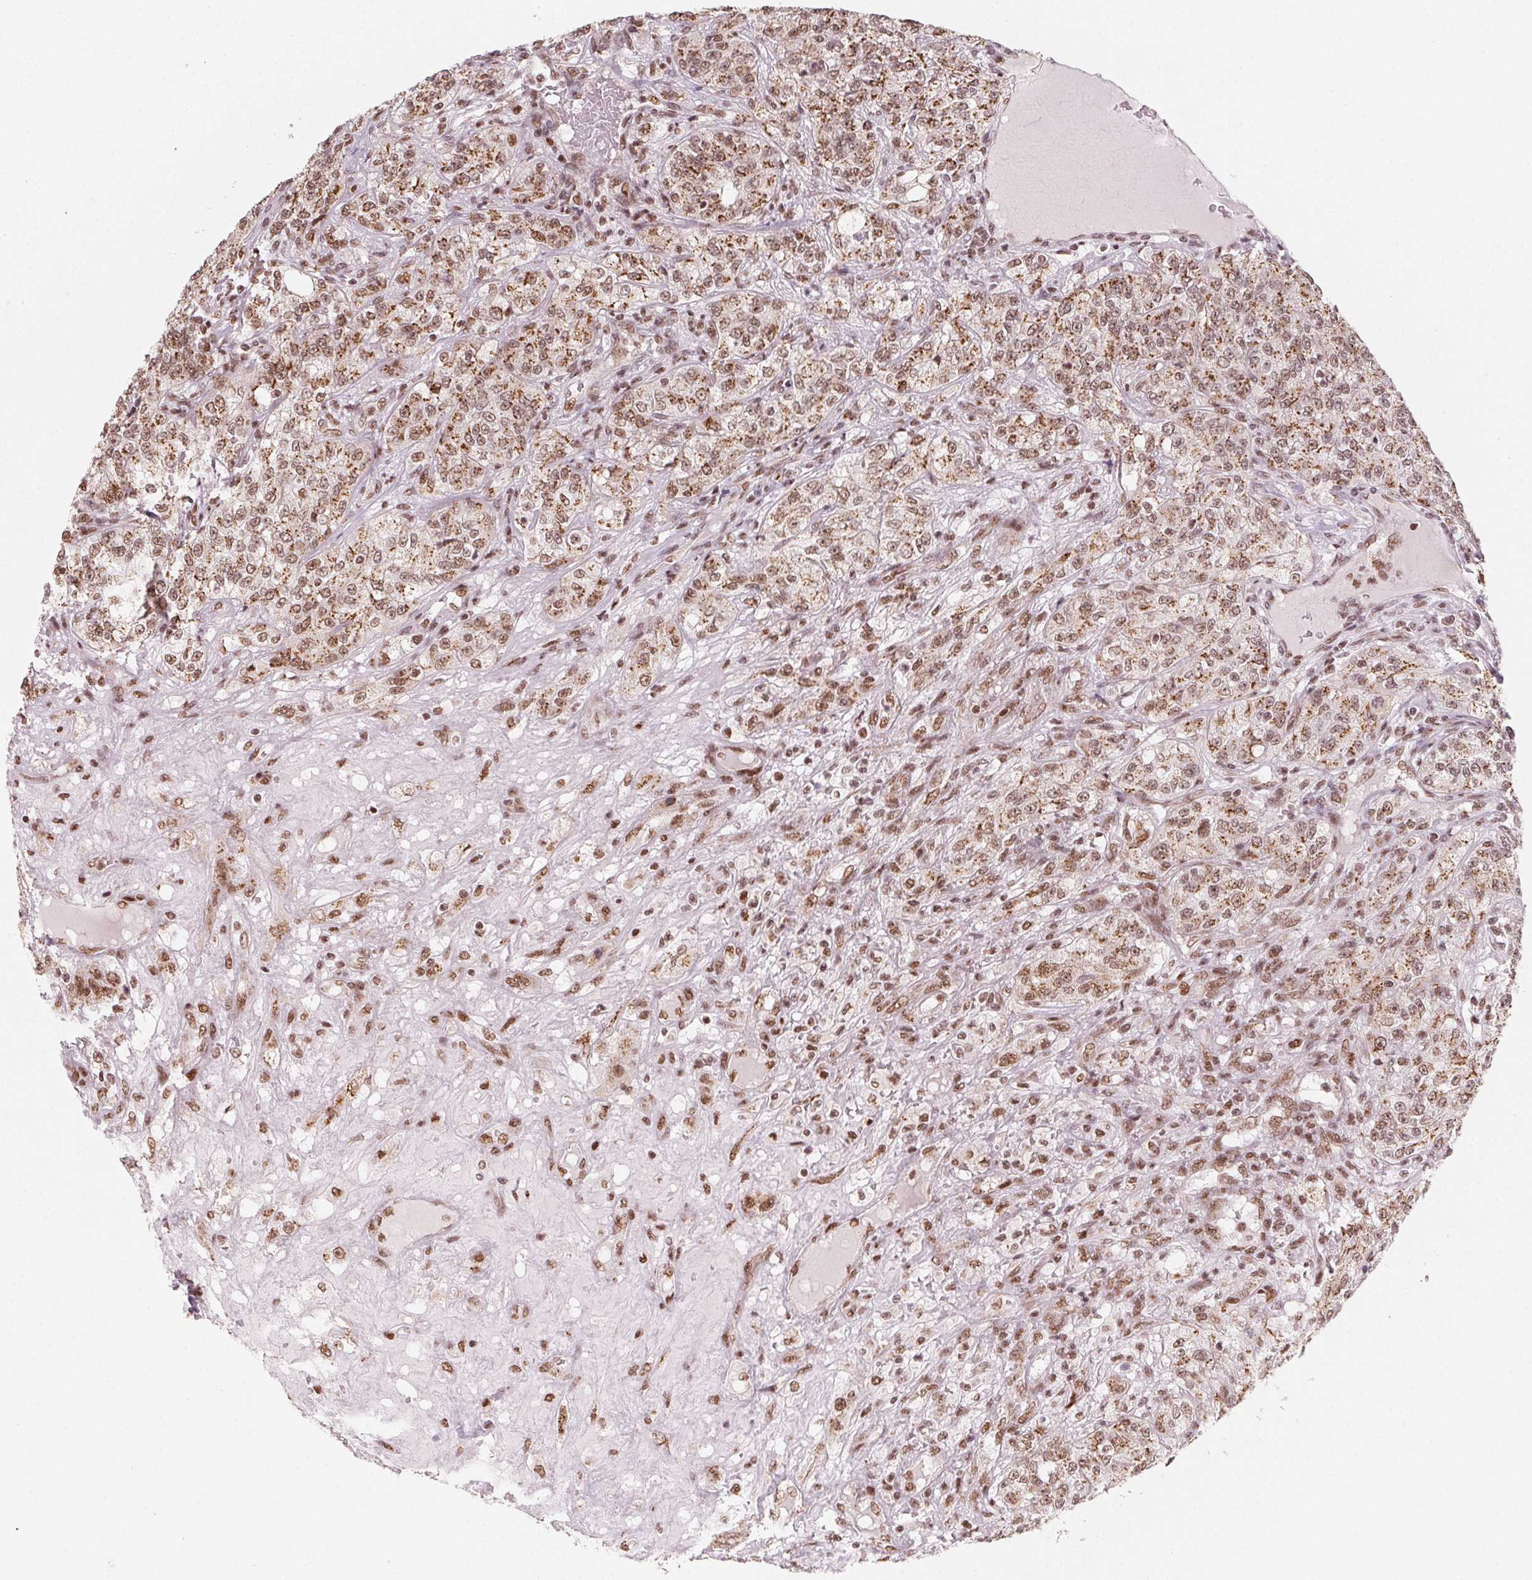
{"staining": {"intensity": "moderate", "quantity": ">75%", "location": "cytoplasmic/membranous,nuclear"}, "tissue": "renal cancer", "cell_type": "Tumor cells", "image_type": "cancer", "snomed": [{"axis": "morphology", "description": "Adenocarcinoma, NOS"}, {"axis": "topography", "description": "Kidney"}], "caption": "A histopathology image showing moderate cytoplasmic/membranous and nuclear expression in approximately >75% of tumor cells in adenocarcinoma (renal), as visualized by brown immunohistochemical staining.", "gene": "TOPORS", "patient": {"sex": "female", "age": 63}}